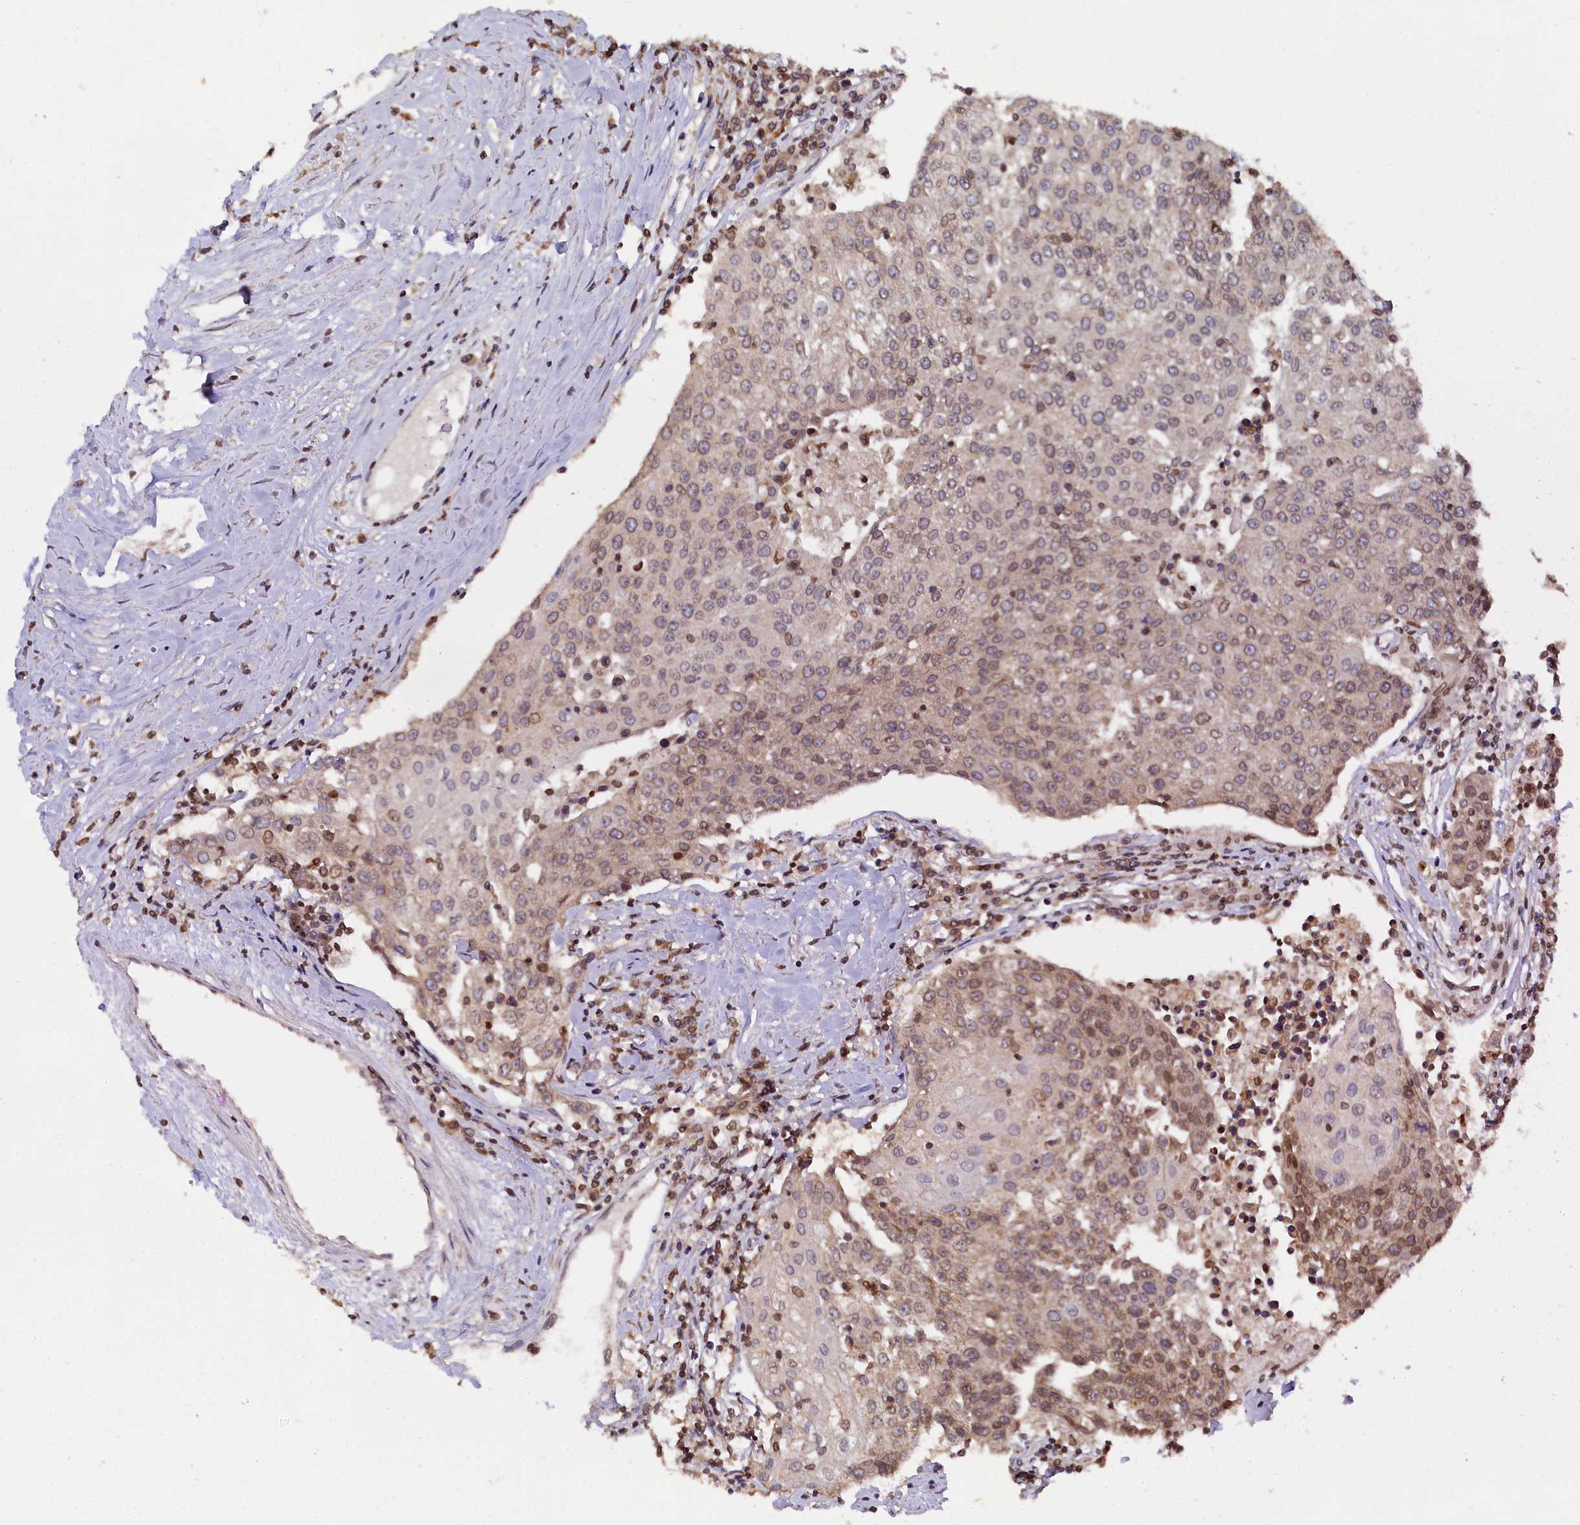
{"staining": {"intensity": "weak", "quantity": "25%-75%", "location": "cytoplasmic/membranous,nuclear"}, "tissue": "urothelial cancer", "cell_type": "Tumor cells", "image_type": "cancer", "snomed": [{"axis": "morphology", "description": "Urothelial carcinoma, High grade"}, {"axis": "topography", "description": "Urinary bladder"}], "caption": "Protein staining demonstrates weak cytoplasmic/membranous and nuclear staining in approximately 25%-75% of tumor cells in urothelial cancer.", "gene": "ANKEF1", "patient": {"sex": "female", "age": 85}}